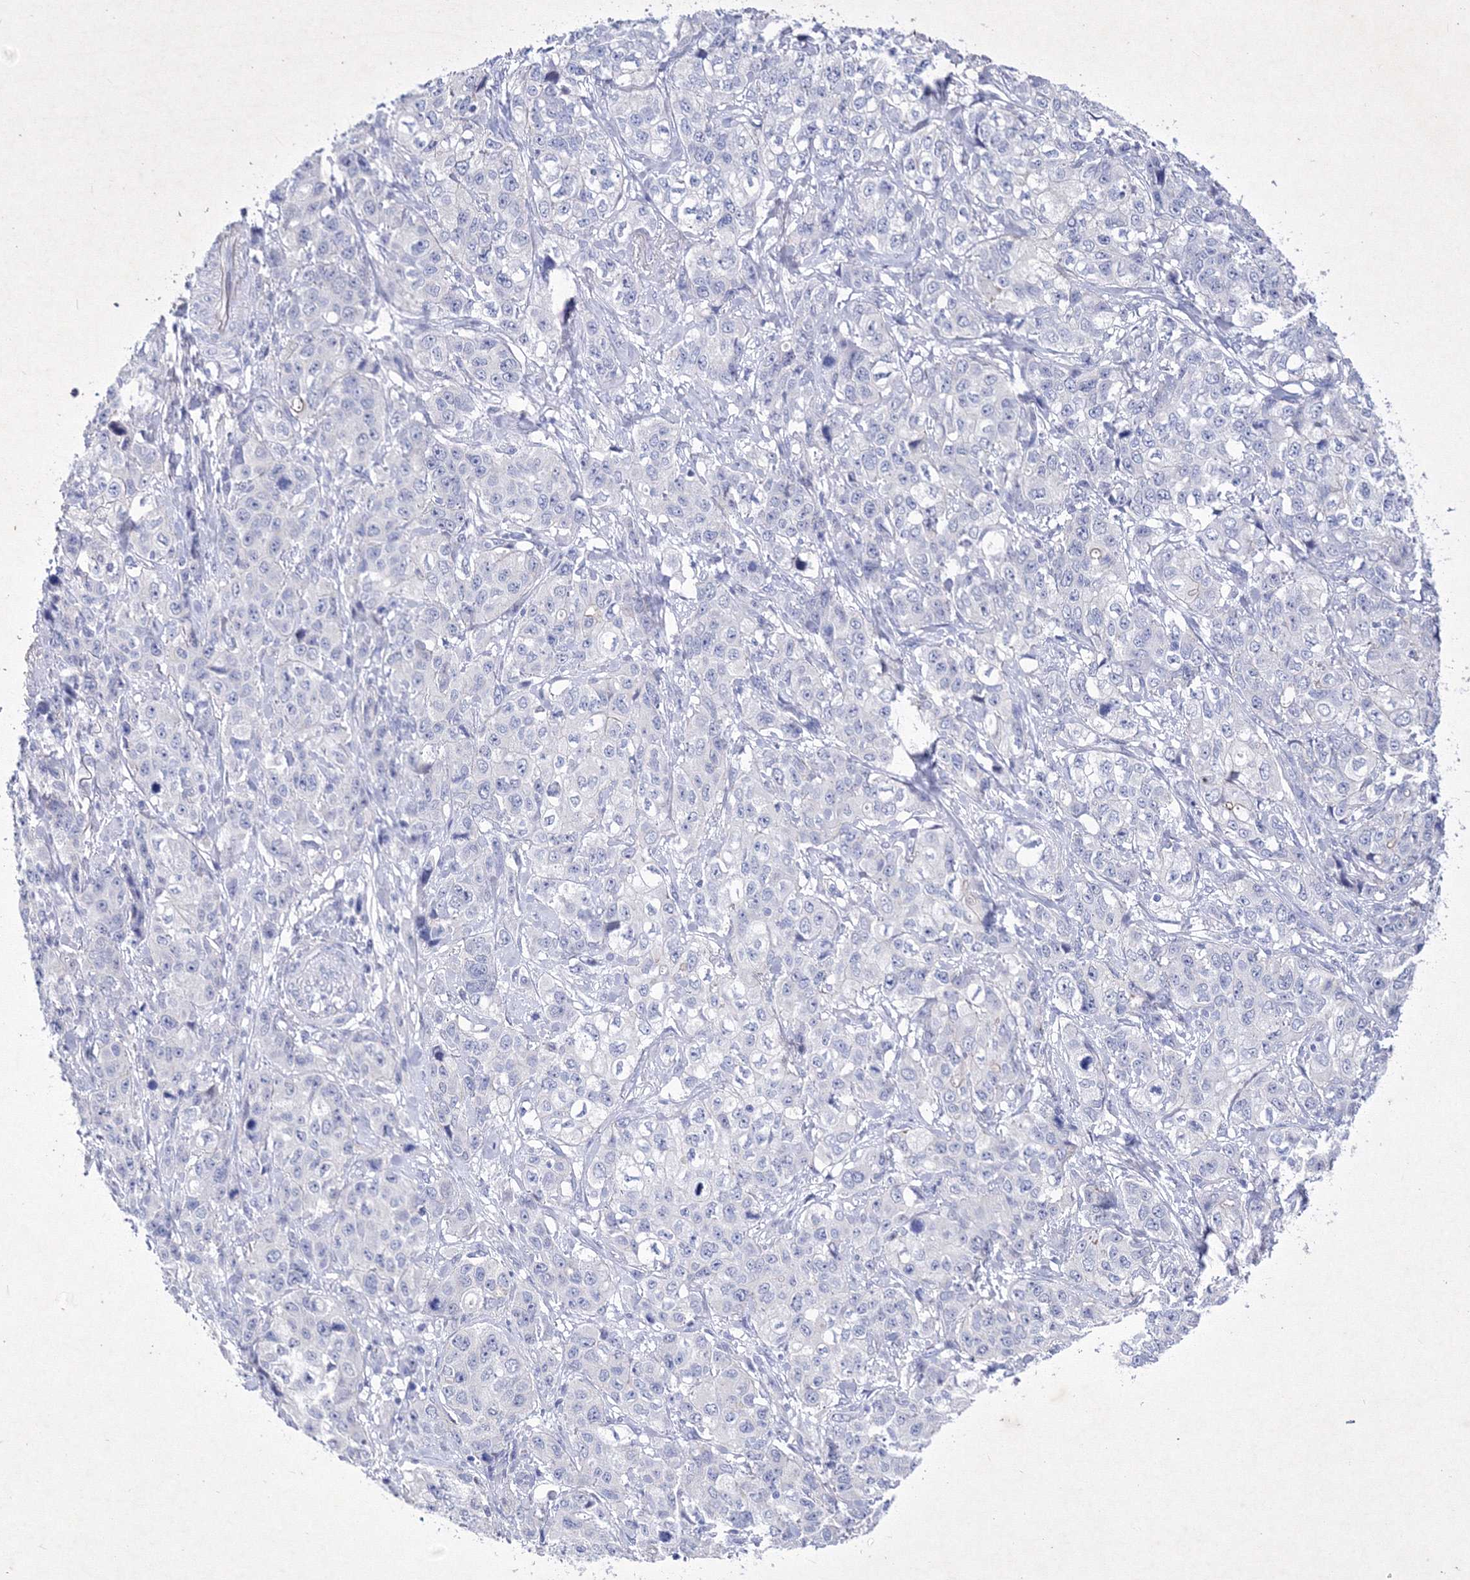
{"staining": {"intensity": "negative", "quantity": "none", "location": "none"}, "tissue": "stomach cancer", "cell_type": "Tumor cells", "image_type": "cancer", "snomed": [{"axis": "morphology", "description": "Adenocarcinoma, NOS"}, {"axis": "topography", "description": "Stomach"}], "caption": "A histopathology image of human stomach cancer is negative for staining in tumor cells.", "gene": "GPN1", "patient": {"sex": "male", "age": 48}}